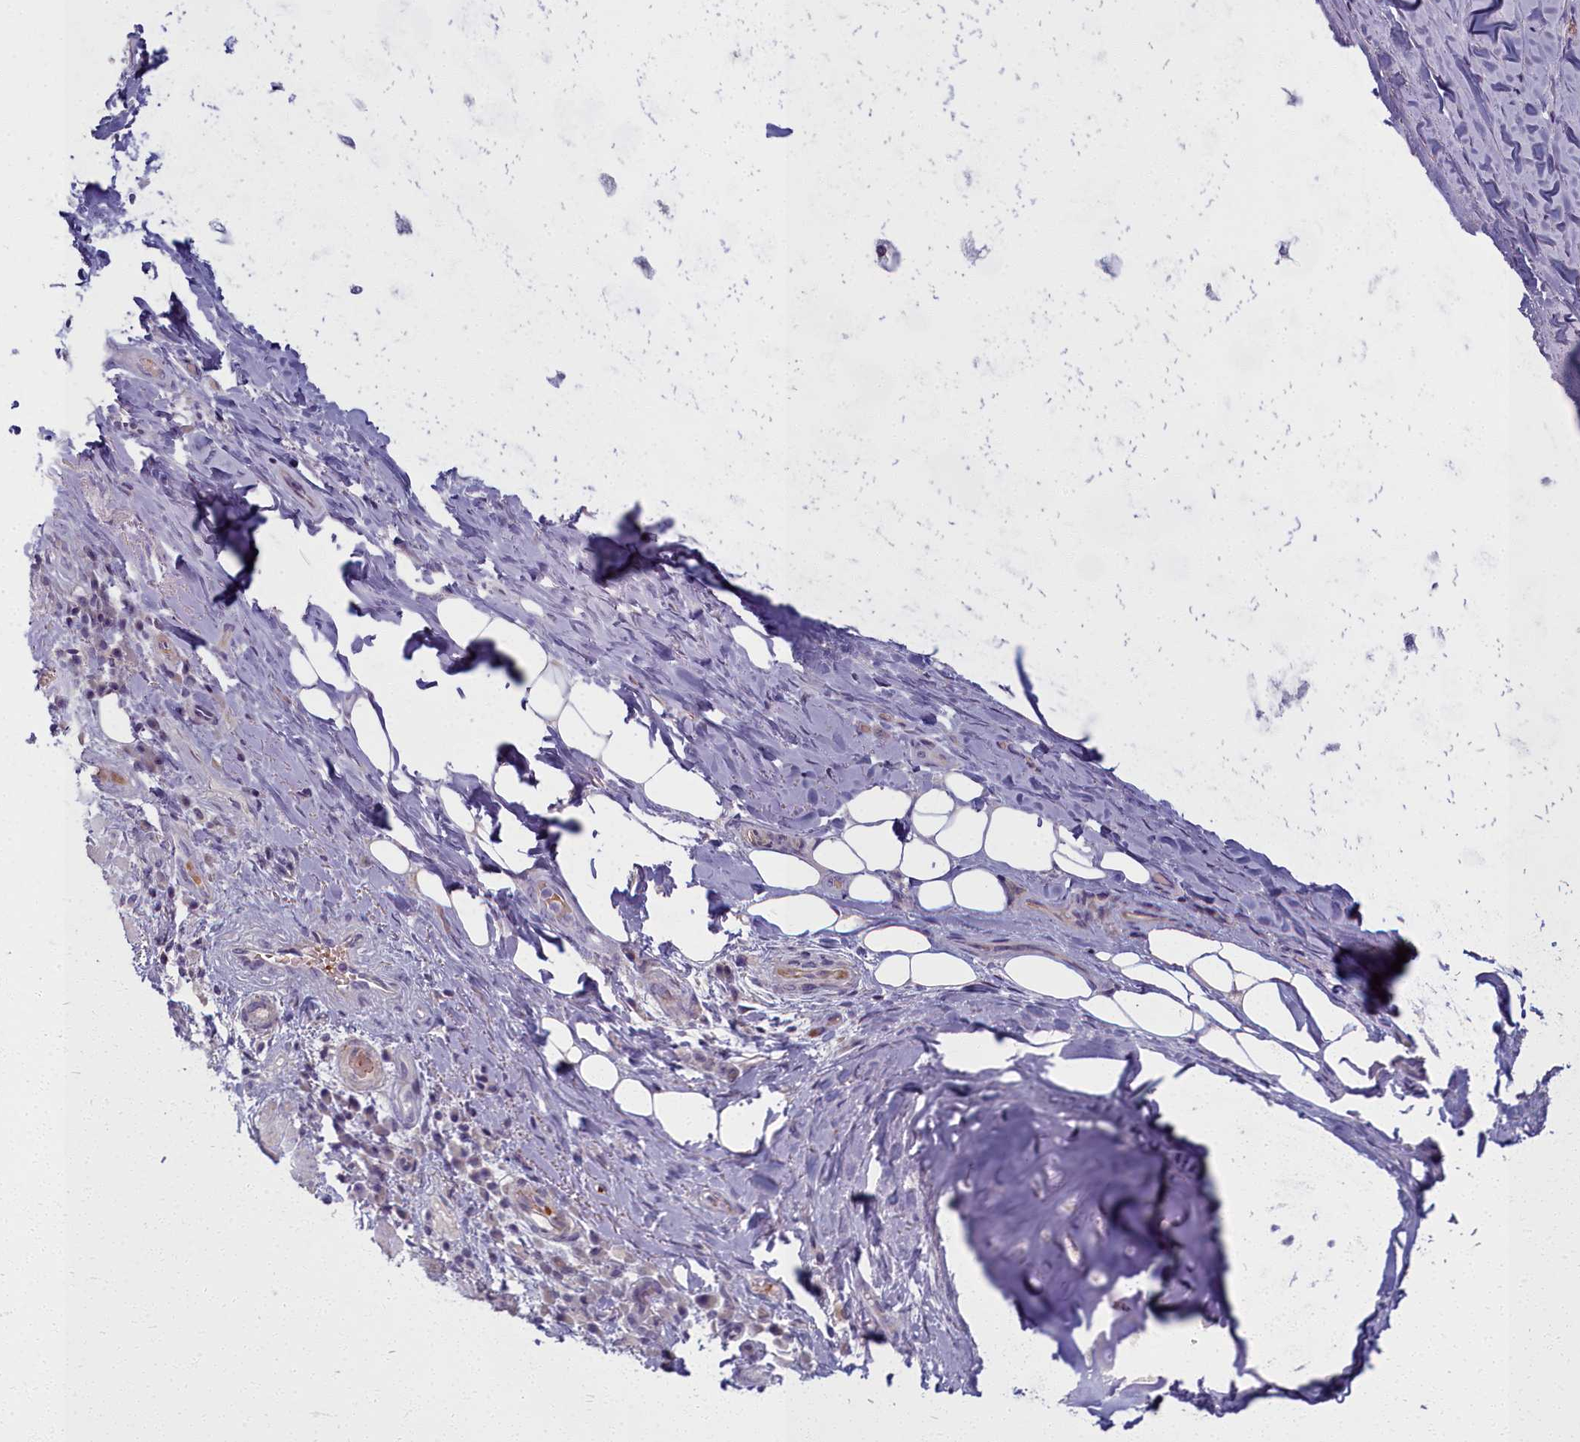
{"staining": {"intensity": "negative", "quantity": "none", "location": "none"}, "tissue": "adipose tissue", "cell_type": "Adipocytes", "image_type": "normal", "snomed": [{"axis": "morphology", "description": "Normal tissue, NOS"}, {"axis": "morphology", "description": "Squamous cell carcinoma, NOS"}, {"axis": "topography", "description": "Bronchus"}, {"axis": "topography", "description": "Lung"}], "caption": "Immunohistochemistry (IHC) image of benign human adipose tissue stained for a protein (brown), which reveals no positivity in adipocytes. Nuclei are stained in blue.", "gene": "ARL15", "patient": {"sex": "male", "age": 64}}